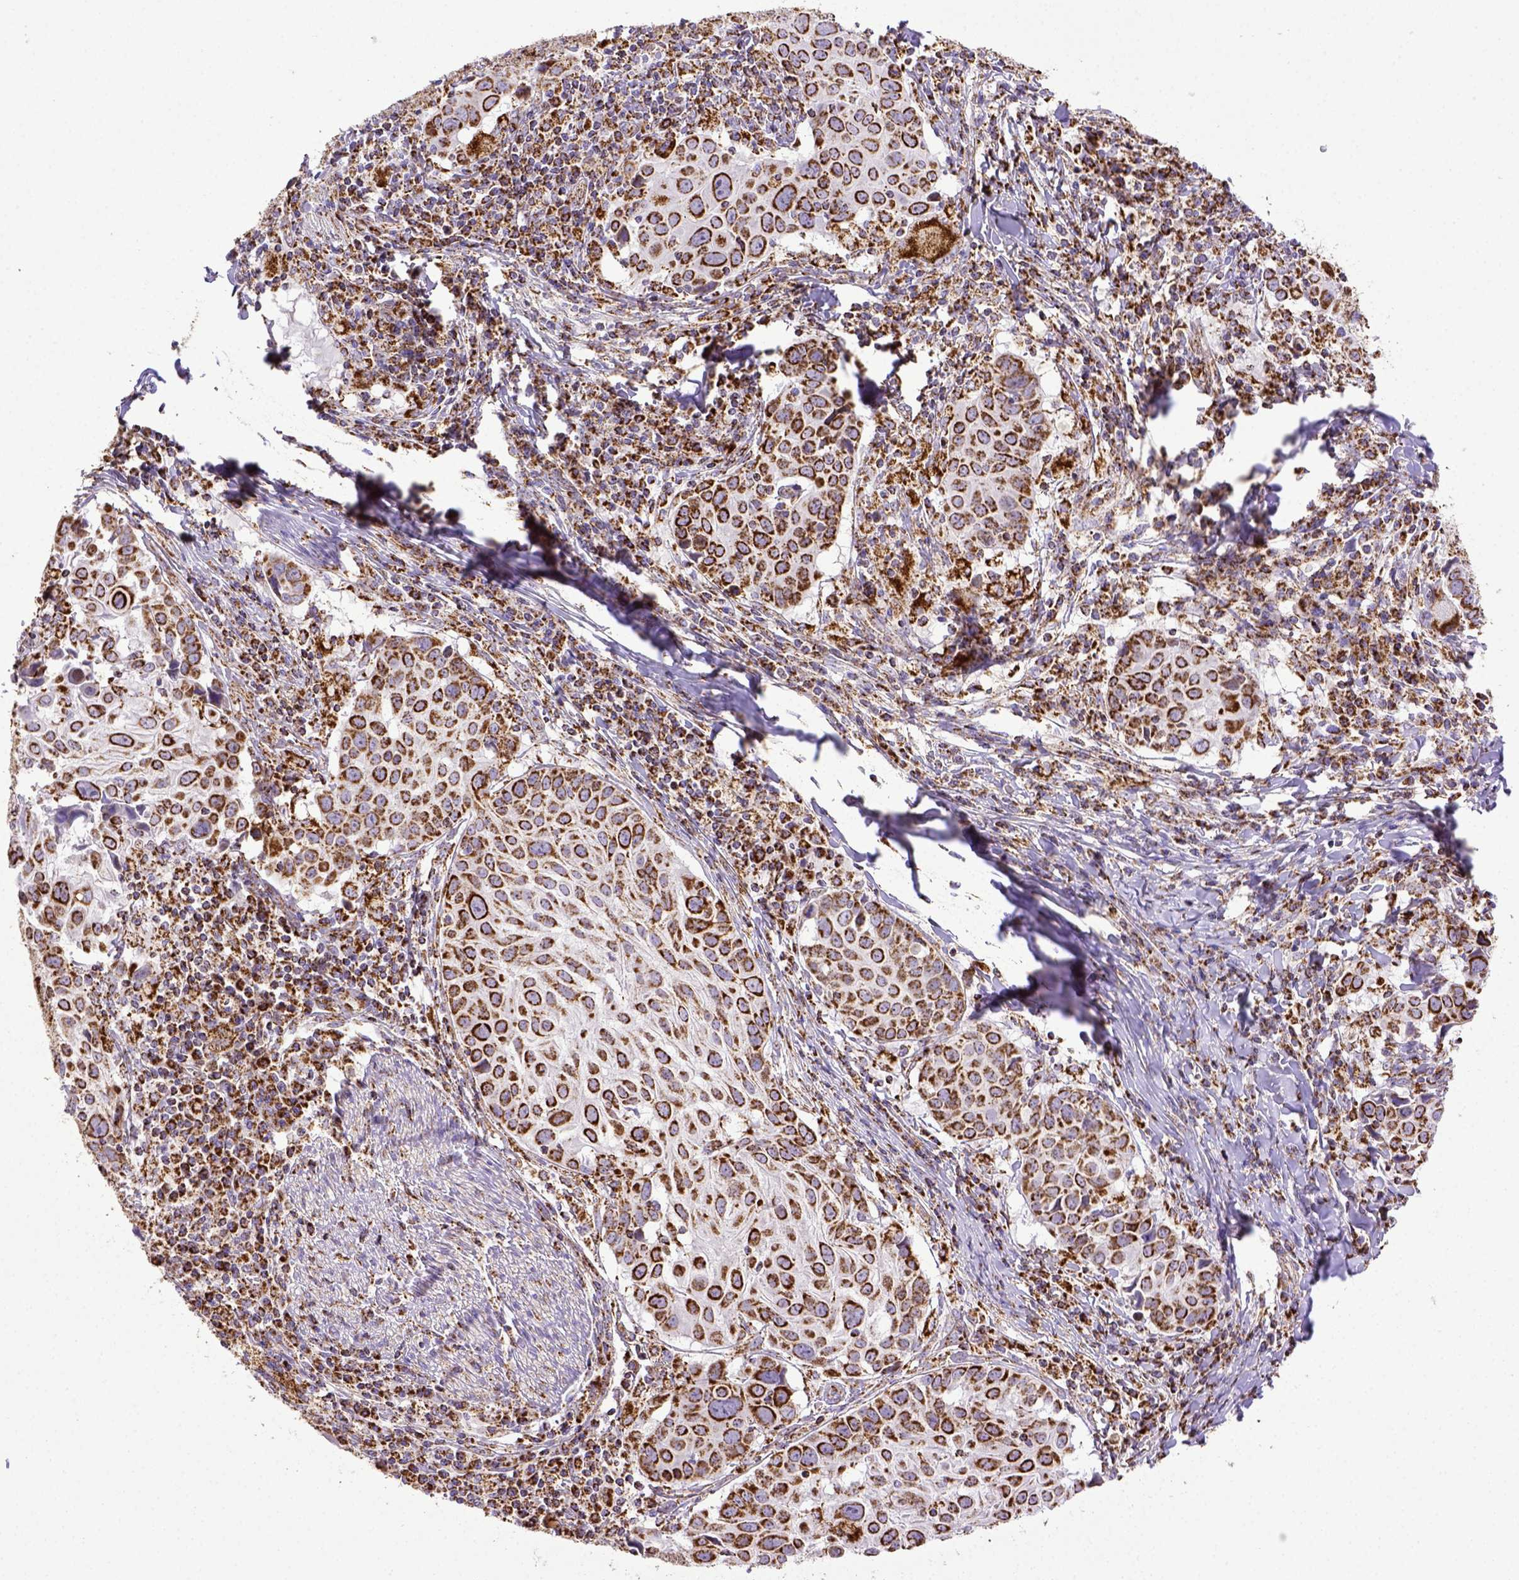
{"staining": {"intensity": "strong", "quantity": ">75%", "location": "cytoplasmic/membranous"}, "tissue": "lung cancer", "cell_type": "Tumor cells", "image_type": "cancer", "snomed": [{"axis": "morphology", "description": "Squamous cell carcinoma, NOS"}, {"axis": "topography", "description": "Lung"}], "caption": "Immunohistochemical staining of lung cancer (squamous cell carcinoma) reveals high levels of strong cytoplasmic/membranous positivity in approximately >75% of tumor cells.", "gene": "MT-CO1", "patient": {"sex": "male", "age": 57}}